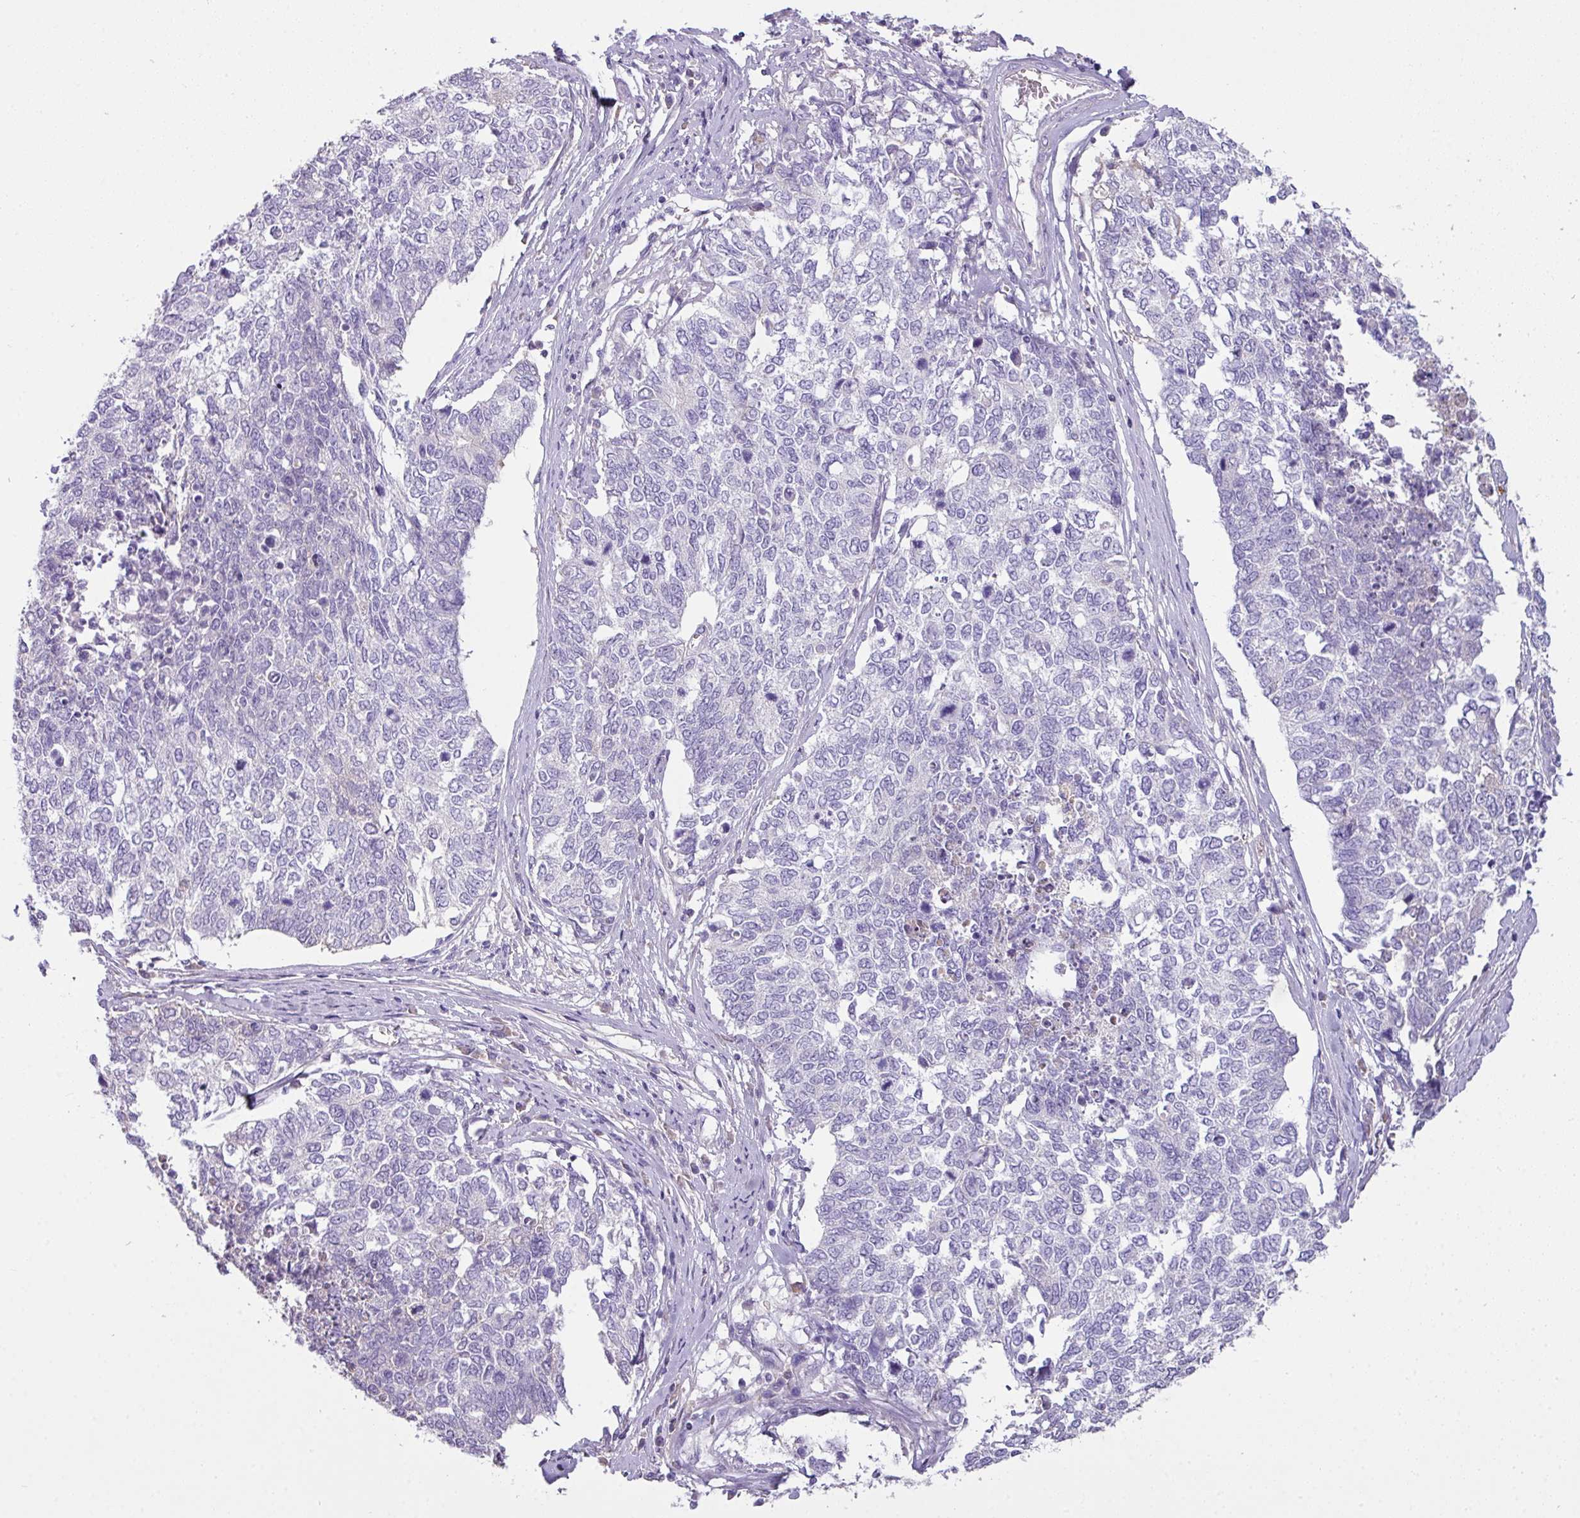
{"staining": {"intensity": "negative", "quantity": "none", "location": "none"}, "tissue": "cervical cancer", "cell_type": "Tumor cells", "image_type": "cancer", "snomed": [{"axis": "morphology", "description": "Squamous cell carcinoma, NOS"}, {"axis": "topography", "description": "Cervix"}], "caption": "IHC histopathology image of neoplastic tissue: cervical cancer stained with DAB reveals no significant protein positivity in tumor cells.", "gene": "OR6C6", "patient": {"sex": "female", "age": 63}}